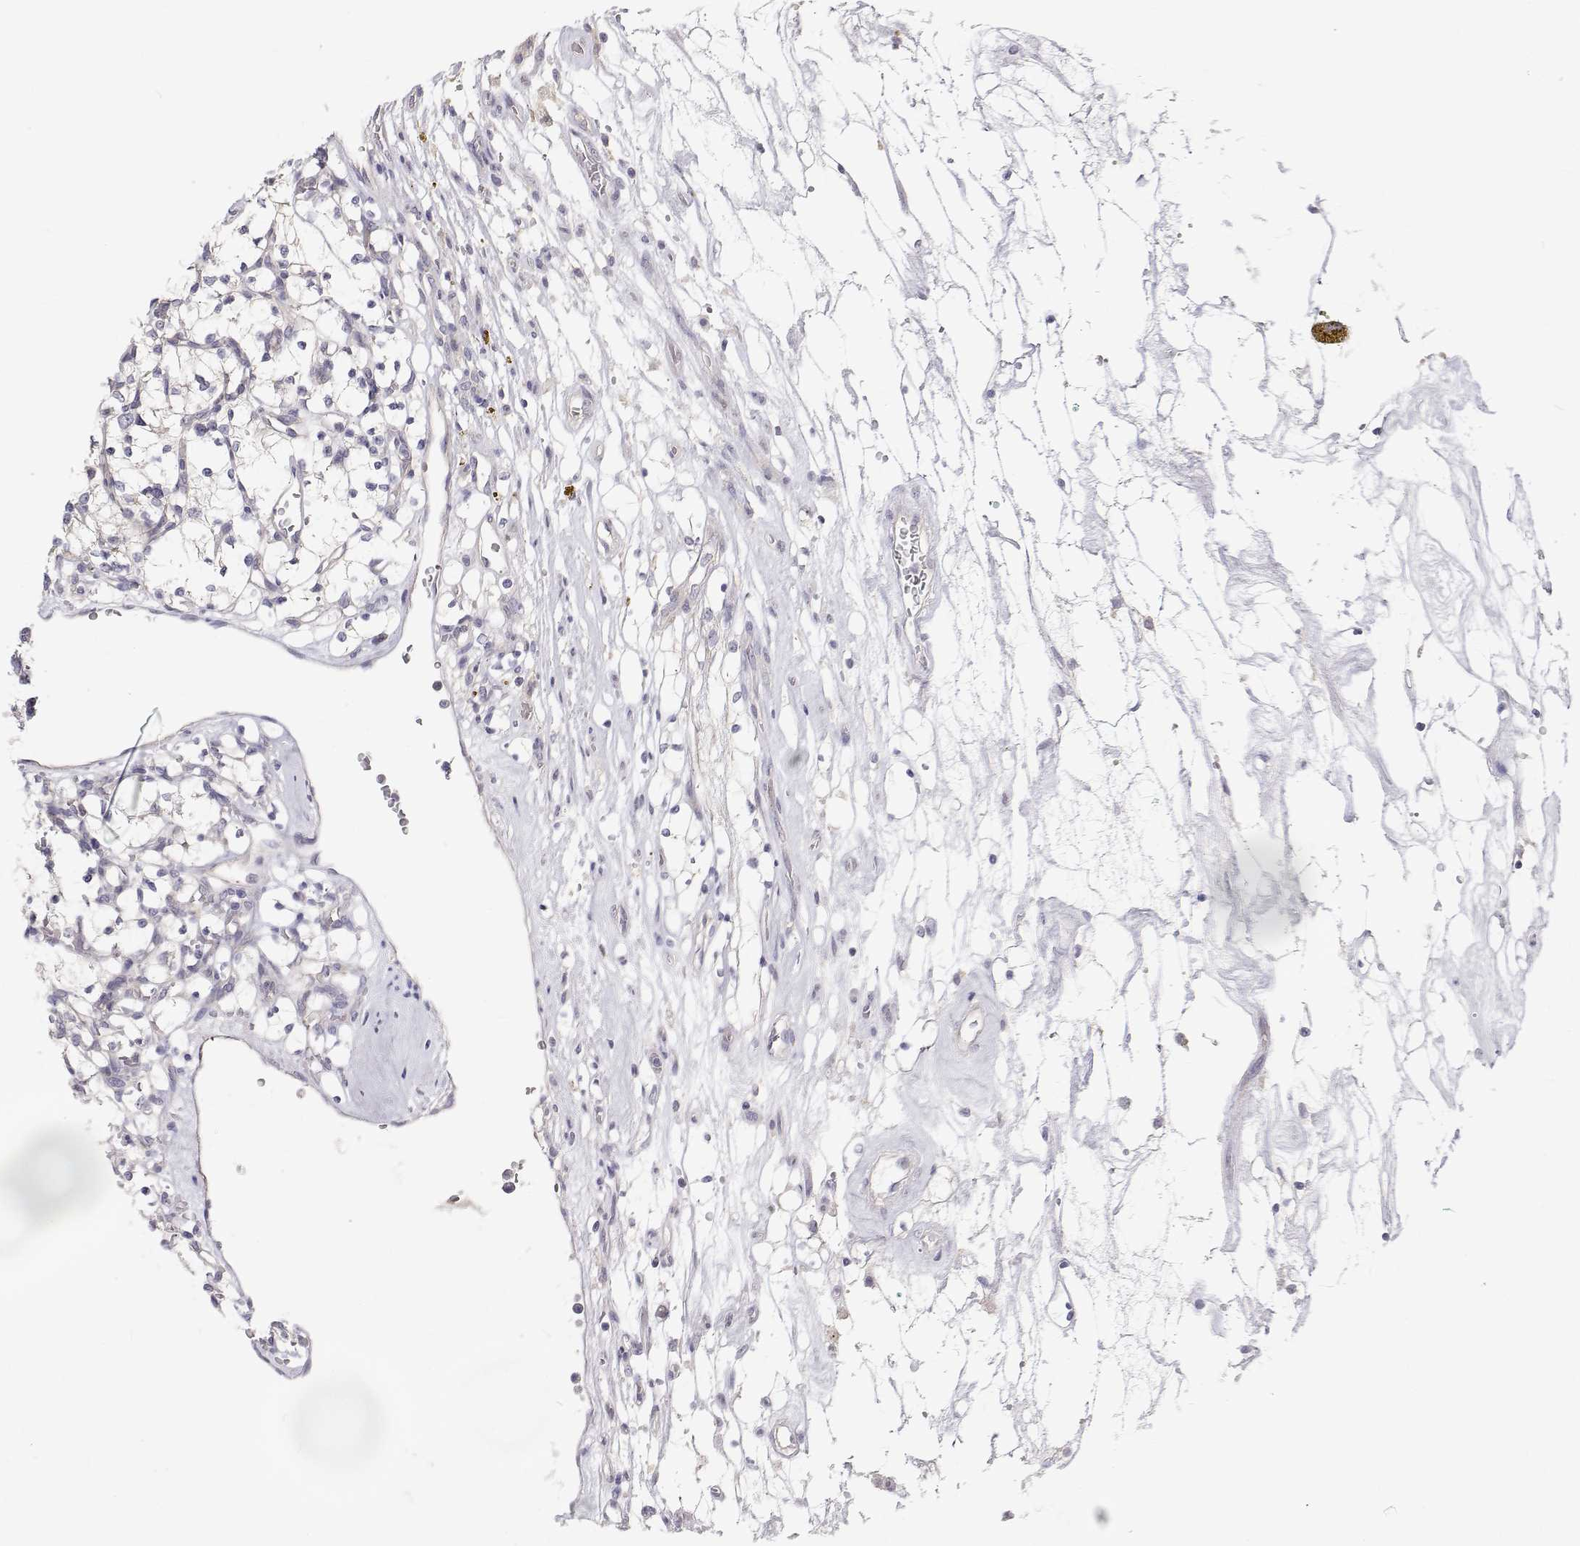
{"staining": {"intensity": "negative", "quantity": "none", "location": "none"}, "tissue": "renal cancer", "cell_type": "Tumor cells", "image_type": "cancer", "snomed": [{"axis": "morphology", "description": "Adenocarcinoma, NOS"}, {"axis": "topography", "description": "Kidney"}], "caption": "High power microscopy histopathology image of an immunohistochemistry photomicrograph of renal cancer (adenocarcinoma), revealing no significant positivity in tumor cells.", "gene": "MYPN", "patient": {"sex": "female", "age": 69}}